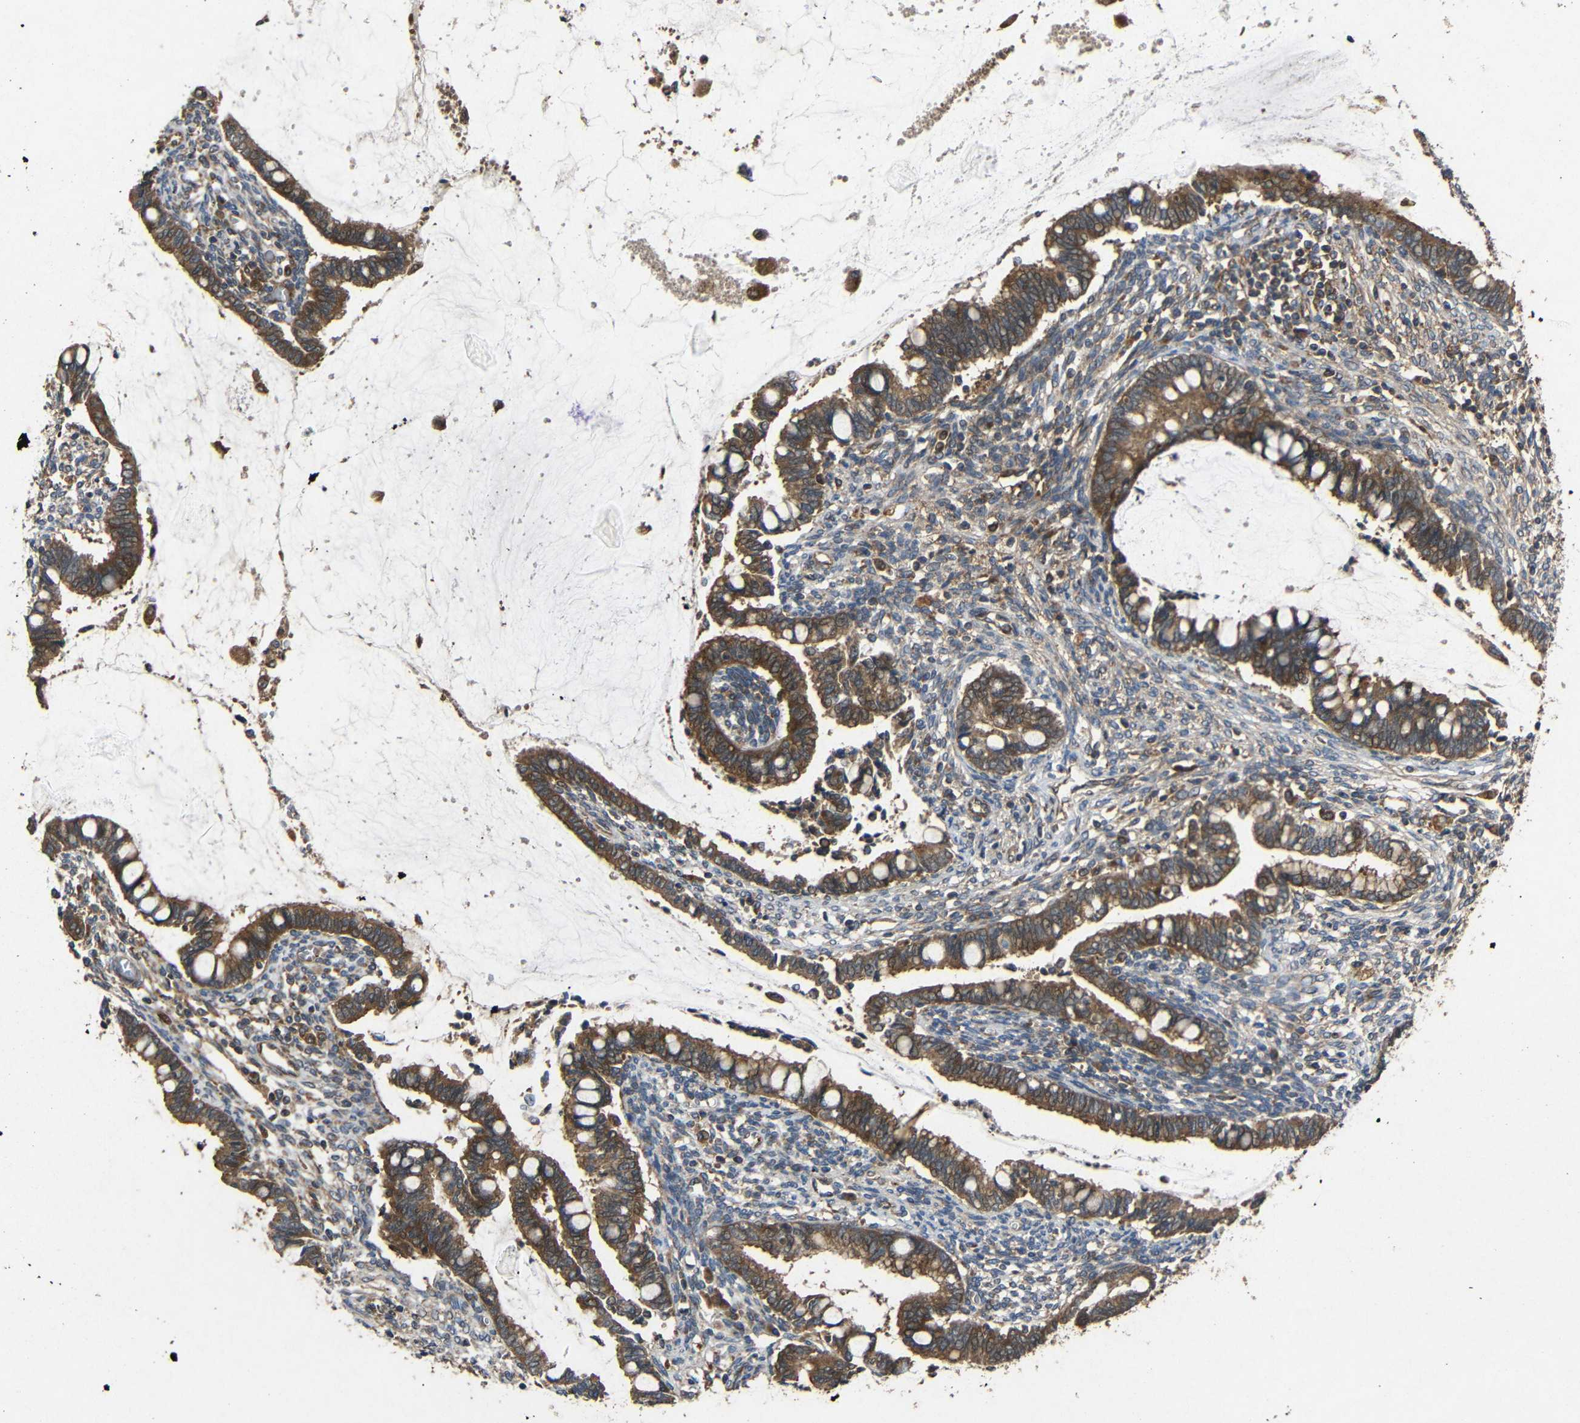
{"staining": {"intensity": "strong", "quantity": ">75%", "location": "cytoplasmic/membranous"}, "tissue": "cervical cancer", "cell_type": "Tumor cells", "image_type": "cancer", "snomed": [{"axis": "morphology", "description": "Adenocarcinoma, NOS"}, {"axis": "topography", "description": "Cervix"}], "caption": "IHC (DAB (3,3'-diaminobenzidine)) staining of human cervical cancer demonstrates strong cytoplasmic/membranous protein expression in about >75% of tumor cells.", "gene": "EIF2S1", "patient": {"sex": "female", "age": 44}}